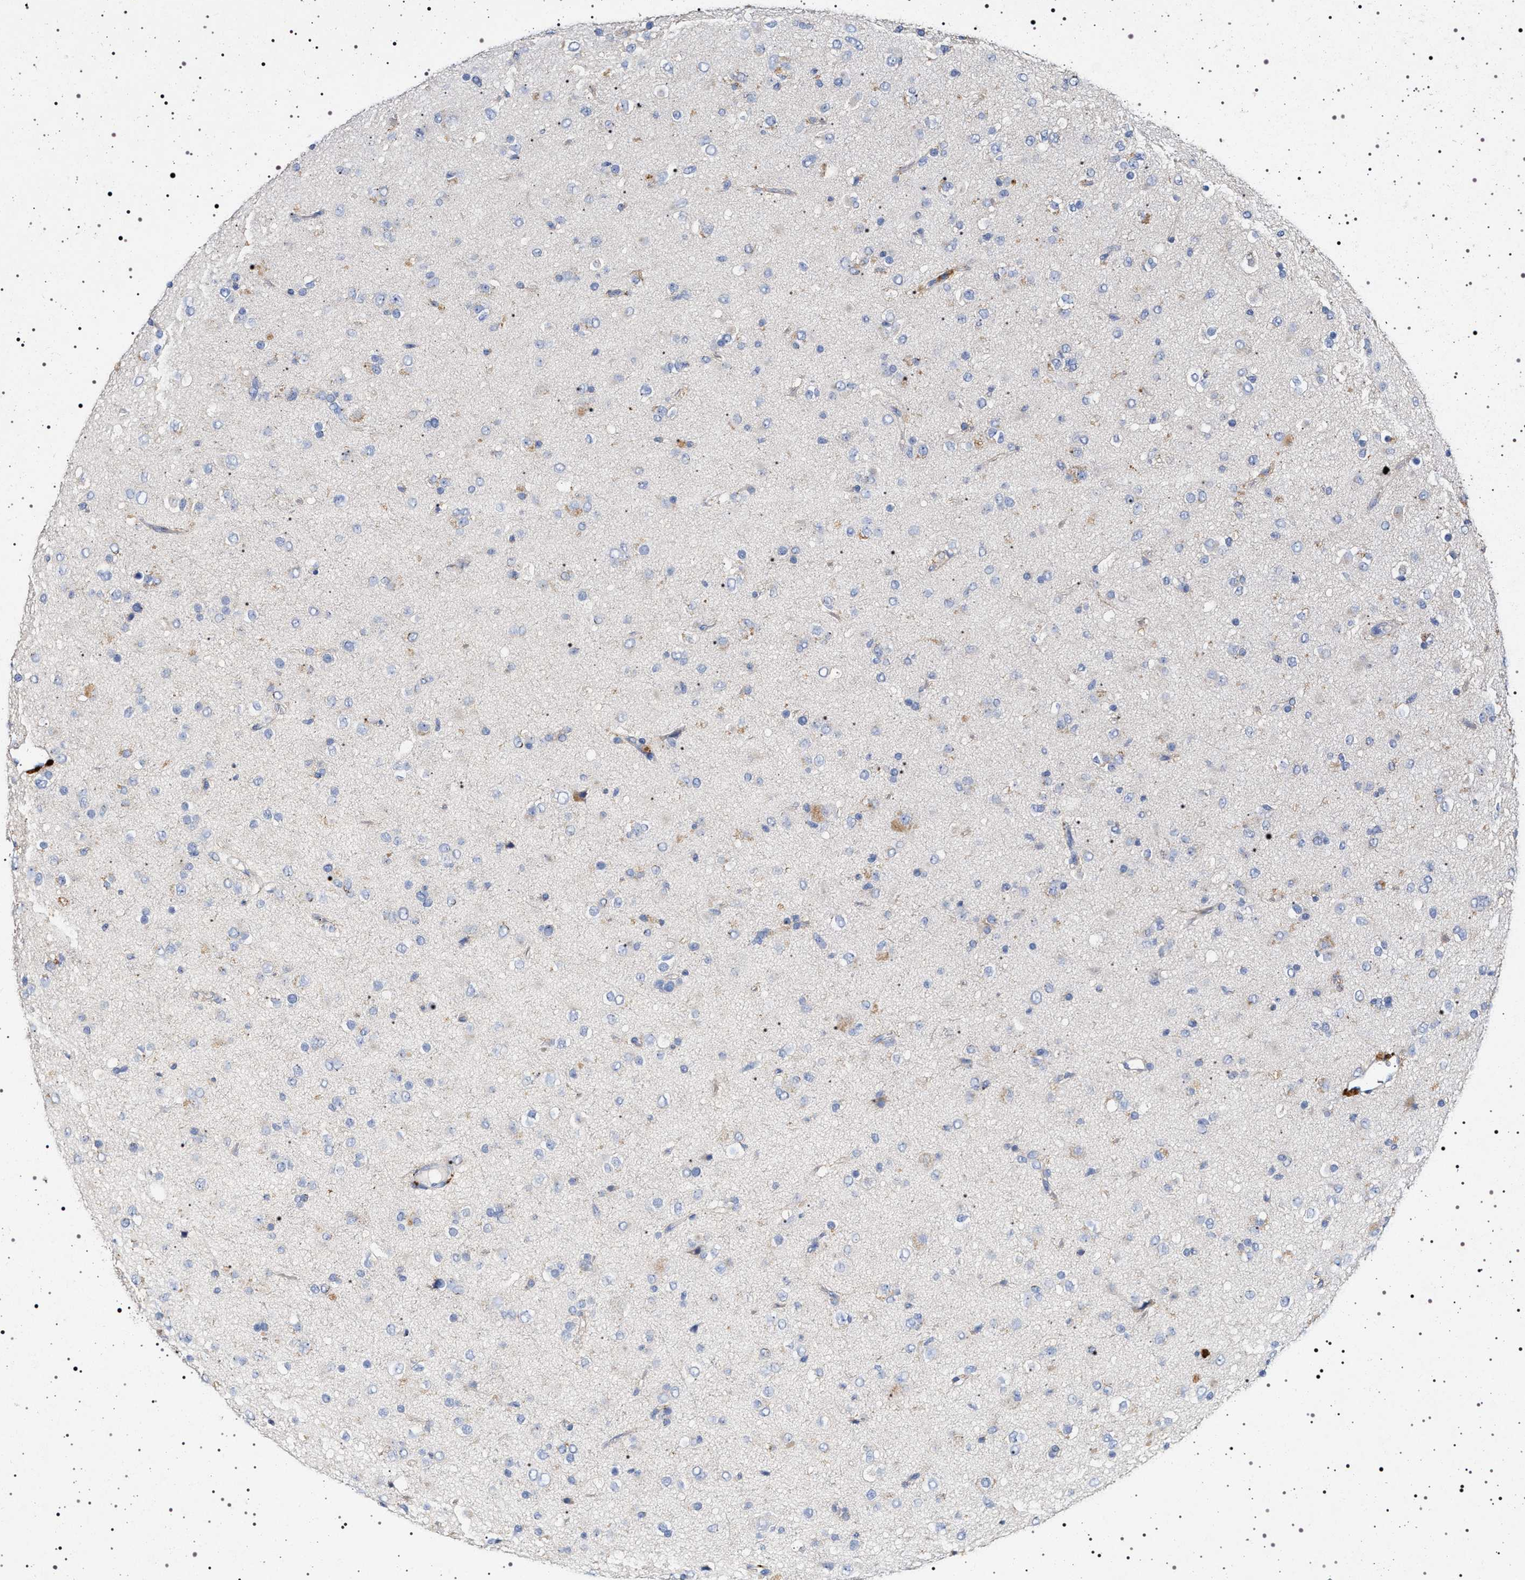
{"staining": {"intensity": "negative", "quantity": "none", "location": "none"}, "tissue": "glioma", "cell_type": "Tumor cells", "image_type": "cancer", "snomed": [{"axis": "morphology", "description": "Glioma, malignant, Low grade"}, {"axis": "topography", "description": "Brain"}], "caption": "High power microscopy image of an immunohistochemistry (IHC) image of glioma, revealing no significant staining in tumor cells.", "gene": "NAALADL2", "patient": {"sex": "male", "age": 65}}